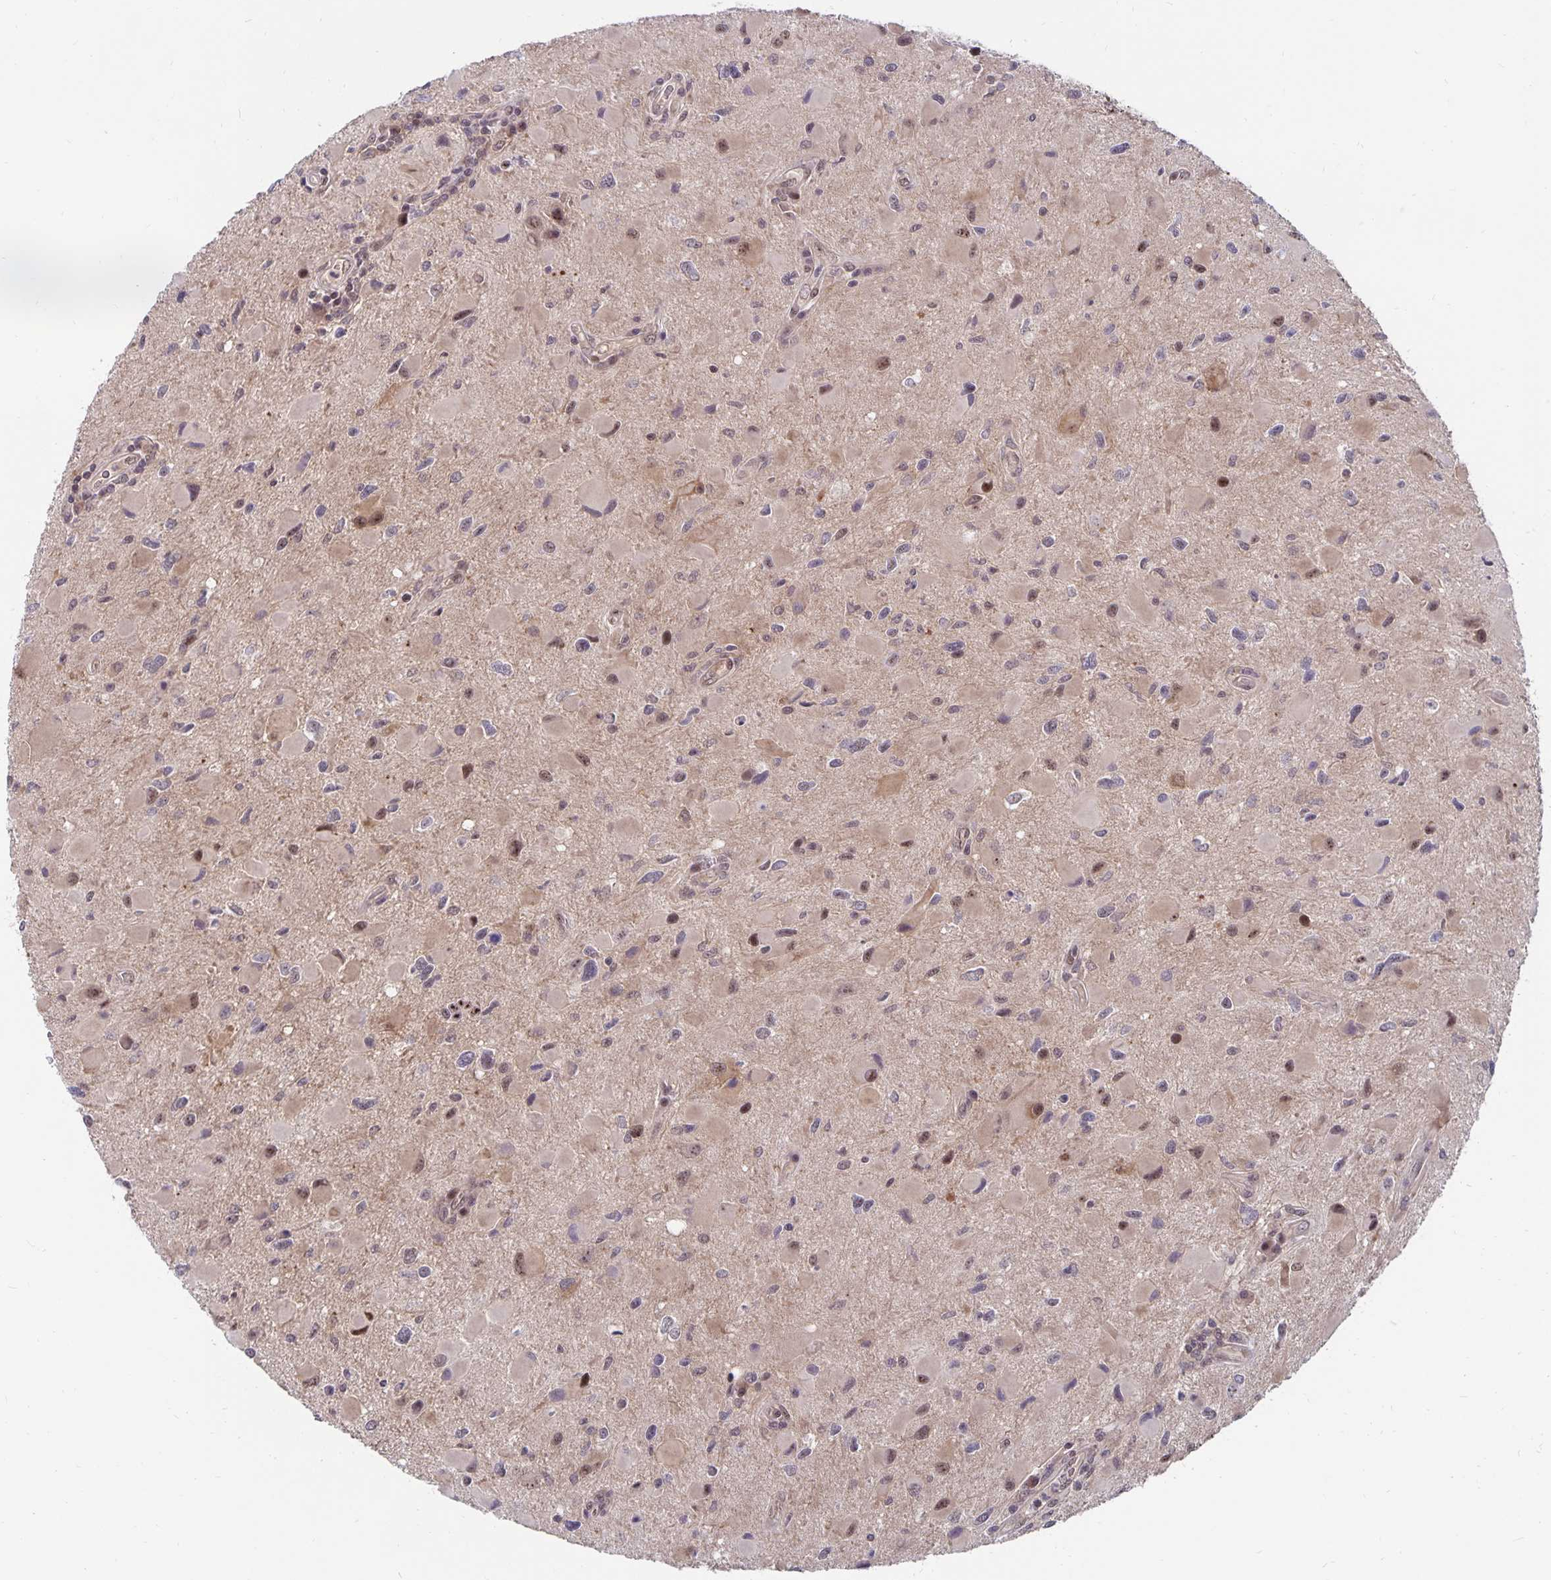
{"staining": {"intensity": "weak", "quantity": "25%-75%", "location": "nuclear"}, "tissue": "glioma", "cell_type": "Tumor cells", "image_type": "cancer", "snomed": [{"axis": "morphology", "description": "Glioma, malignant, Low grade"}, {"axis": "topography", "description": "Brain"}], "caption": "Weak nuclear expression is seen in approximately 25%-75% of tumor cells in glioma. The protein is shown in brown color, while the nuclei are stained blue.", "gene": "EXOC6B", "patient": {"sex": "female", "age": 32}}